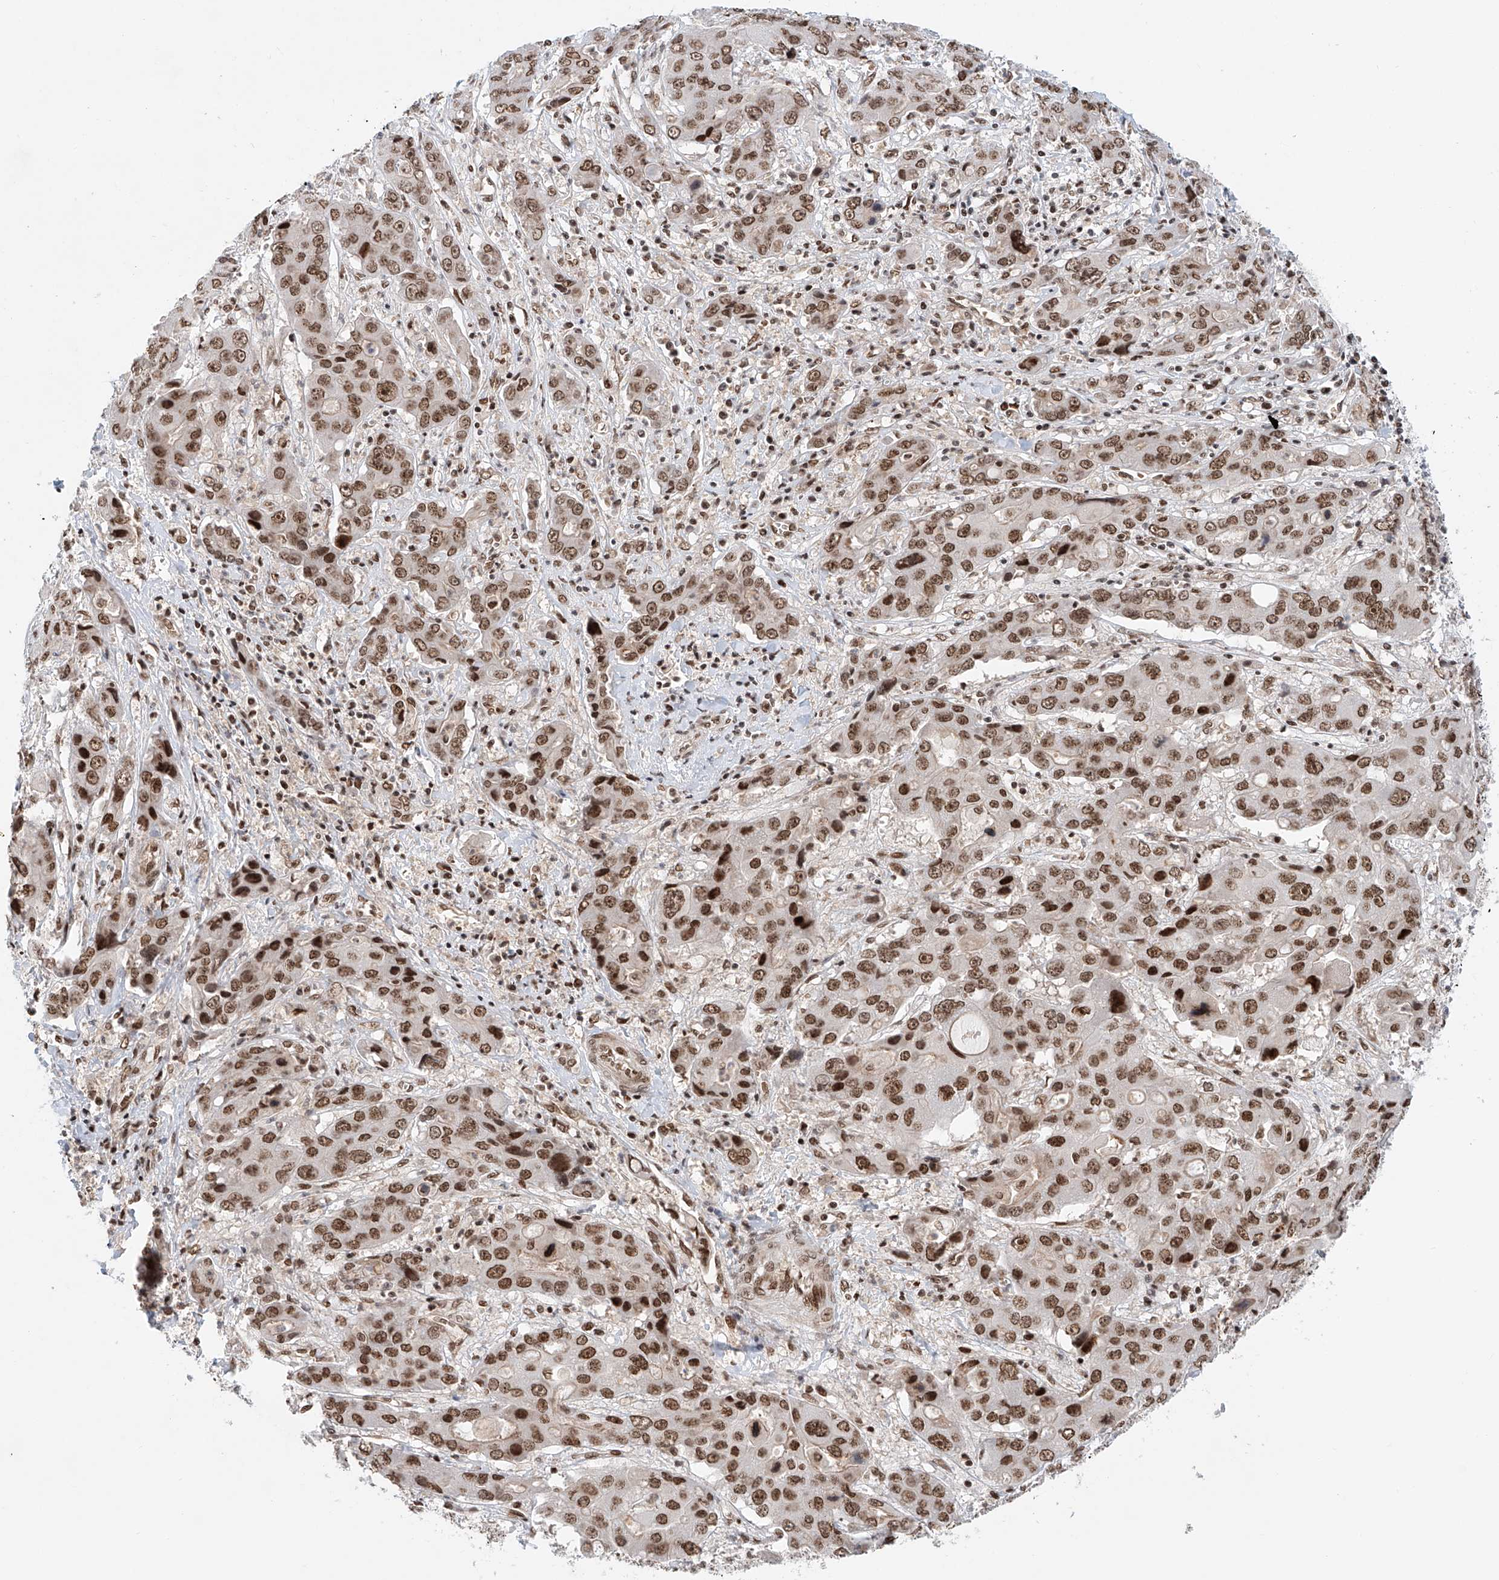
{"staining": {"intensity": "moderate", "quantity": ">75%", "location": "nuclear"}, "tissue": "liver cancer", "cell_type": "Tumor cells", "image_type": "cancer", "snomed": [{"axis": "morphology", "description": "Cholangiocarcinoma"}, {"axis": "topography", "description": "Liver"}], "caption": "DAB immunohistochemical staining of human liver cholangiocarcinoma displays moderate nuclear protein staining in about >75% of tumor cells. (DAB (3,3'-diaminobenzidine) = brown stain, brightfield microscopy at high magnification).", "gene": "ZNF470", "patient": {"sex": "male", "age": 67}}